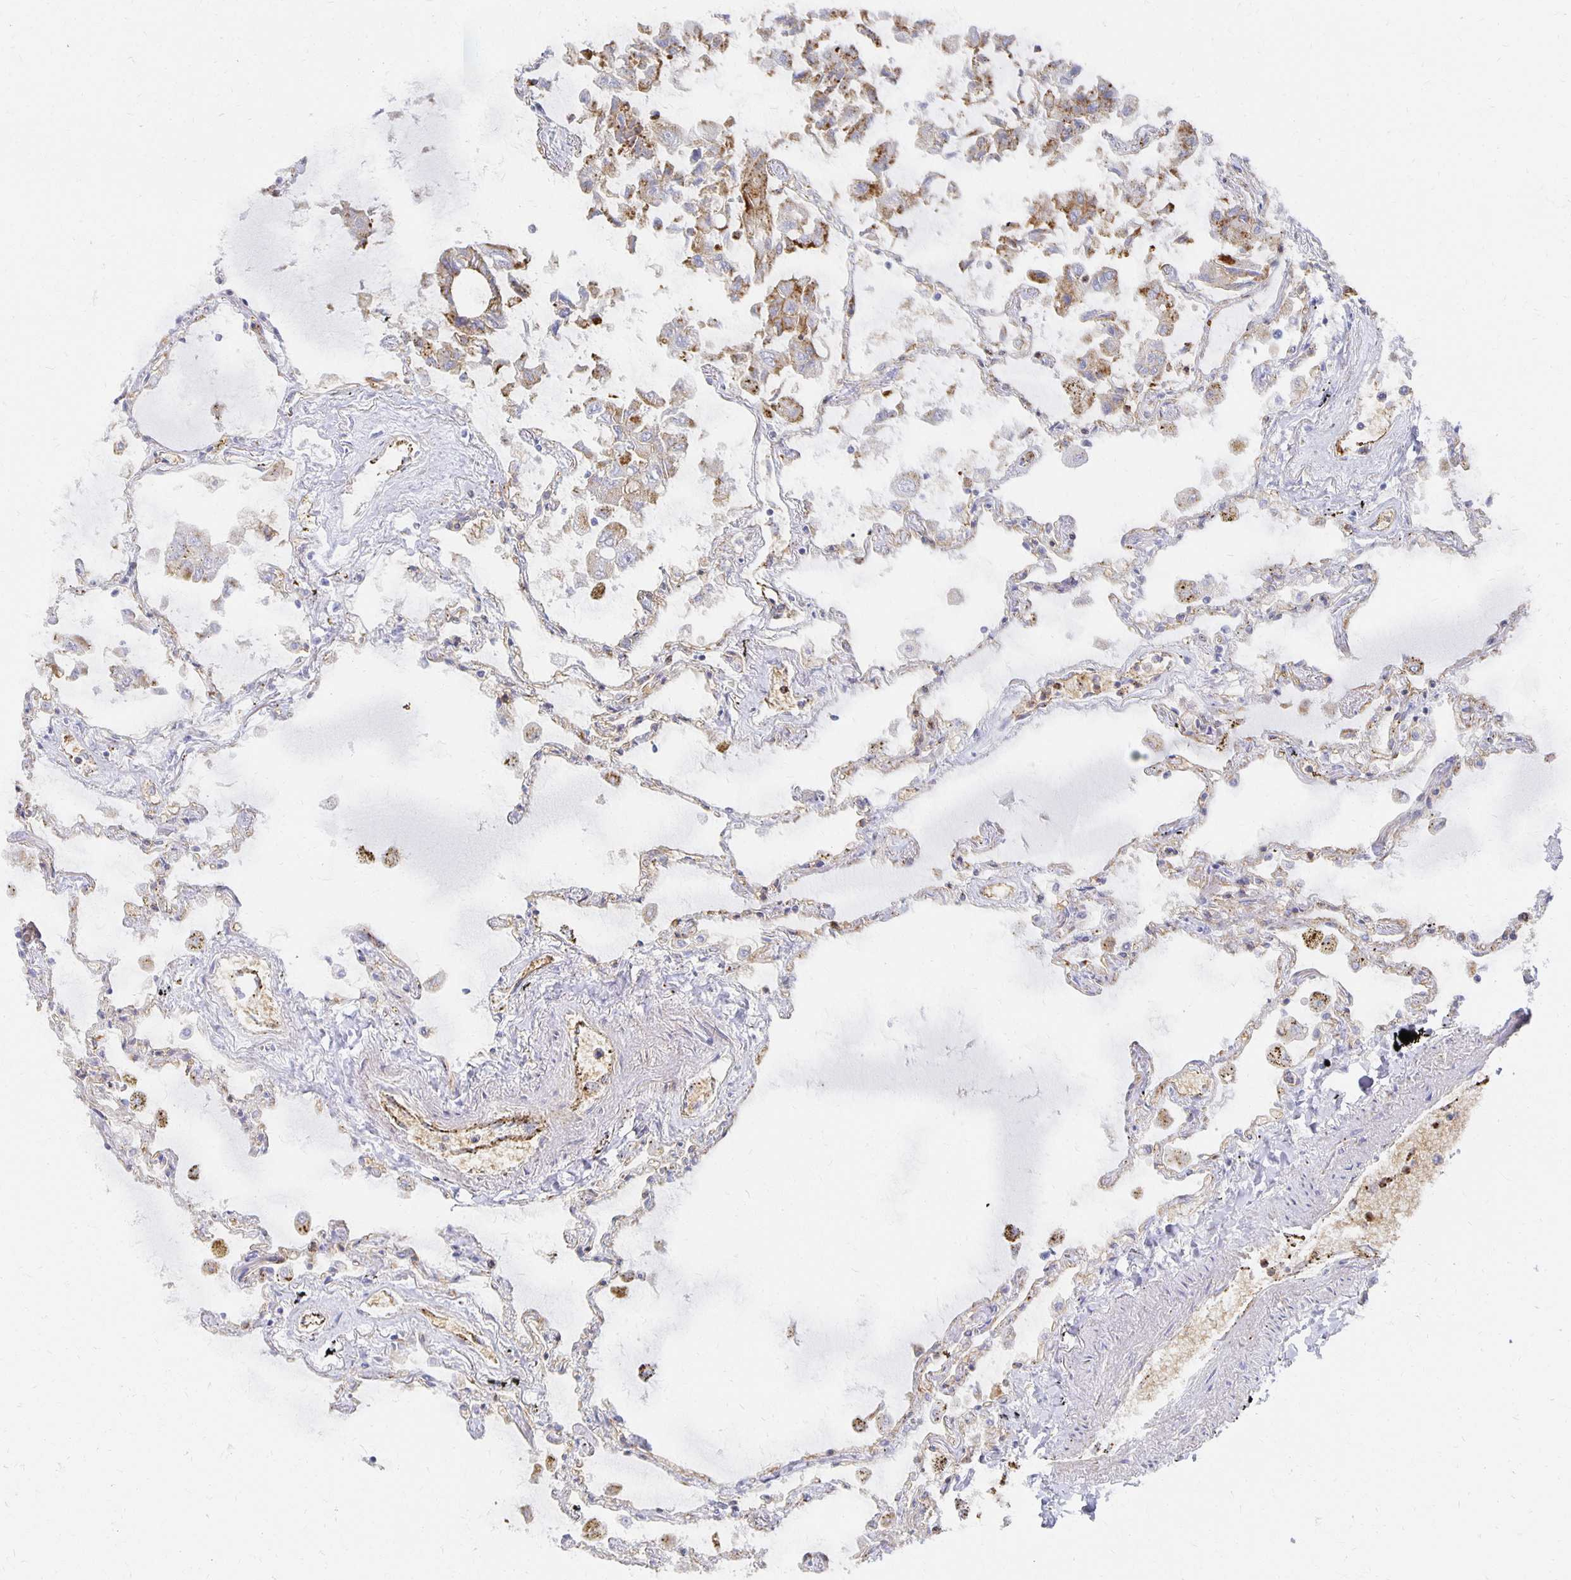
{"staining": {"intensity": "moderate", "quantity": "<25%", "location": "cytoplasmic/membranous"}, "tissue": "lung", "cell_type": "Alveolar cells", "image_type": "normal", "snomed": [{"axis": "morphology", "description": "Normal tissue, NOS"}, {"axis": "morphology", "description": "Adenocarcinoma, NOS"}, {"axis": "topography", "description": "Cartilage tissue"}, {"axis": "topography", "description": "Lung"}], "caption": "Immunohistochemical staining of normal human lung demonstrates low levels of moderate cytoplasmic/membranous staining in about <25% of alveolar cells. (Stains: DAB (3,3'-diaminobenzidine) in brown, nuclei in blue, Microscopy: brightfield microscopy at high magnification).", "gene": "TAAR1", "patient": {"sex": "female", "age": 67}}